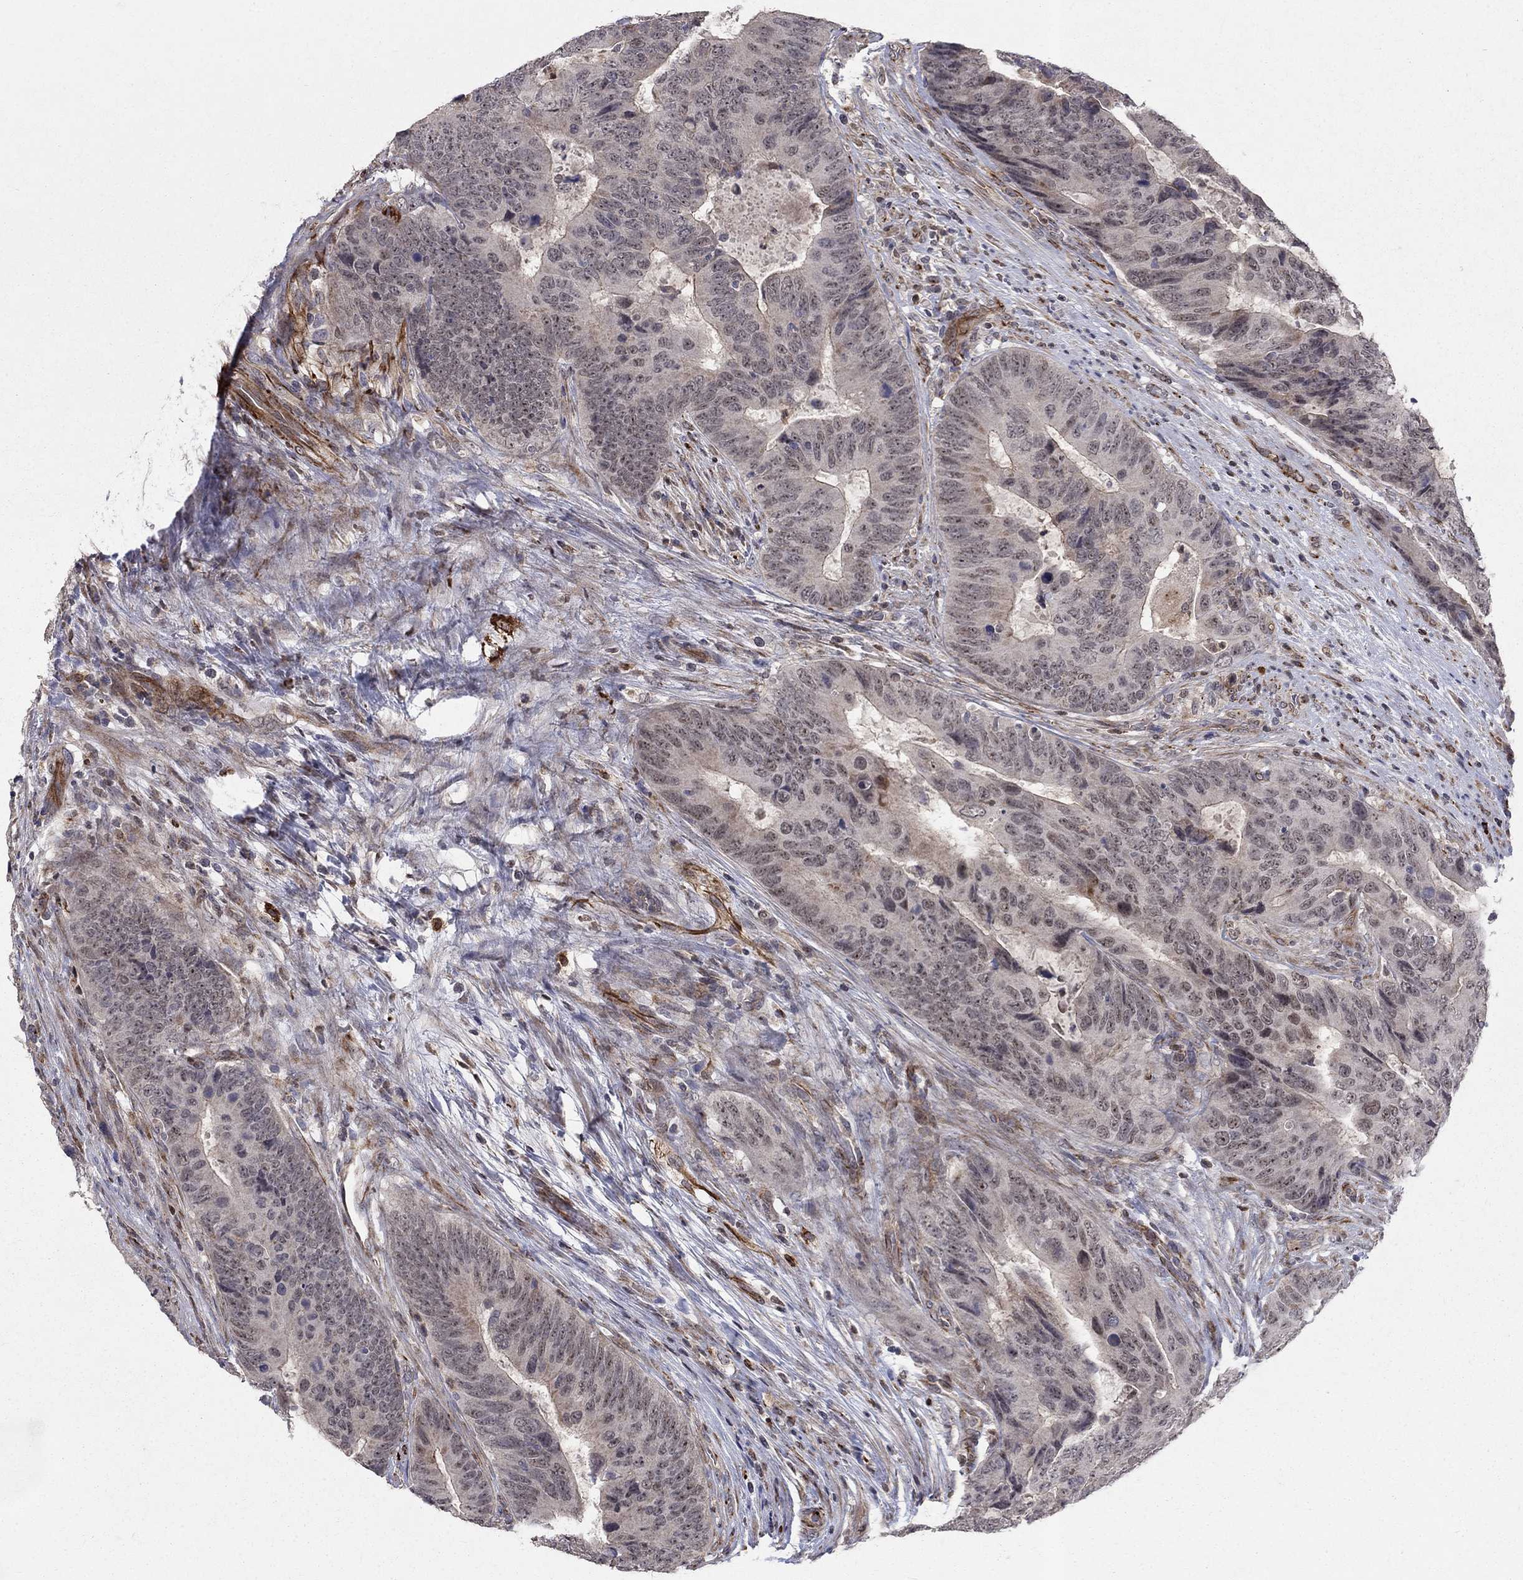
{"staining": {"intensity": "negative", "quantity": "none", "location": "none"}, "tissue": "colorectal cancer", "cell_type": "Tumor cells", "image_type": "cancer", "snomed": [{"axis": "morphology", "description": "Adenocarcinoma, NOS"}, {"axis": "topography", "description": "Colon"}], "caption": "IHC photomicrograph of colorectal adenocarcinoma stained for a protein (brown), which displays no positivity in tumor cells.", "gene": "MSRA", "patient": {"sex": "female", "age": 56}}